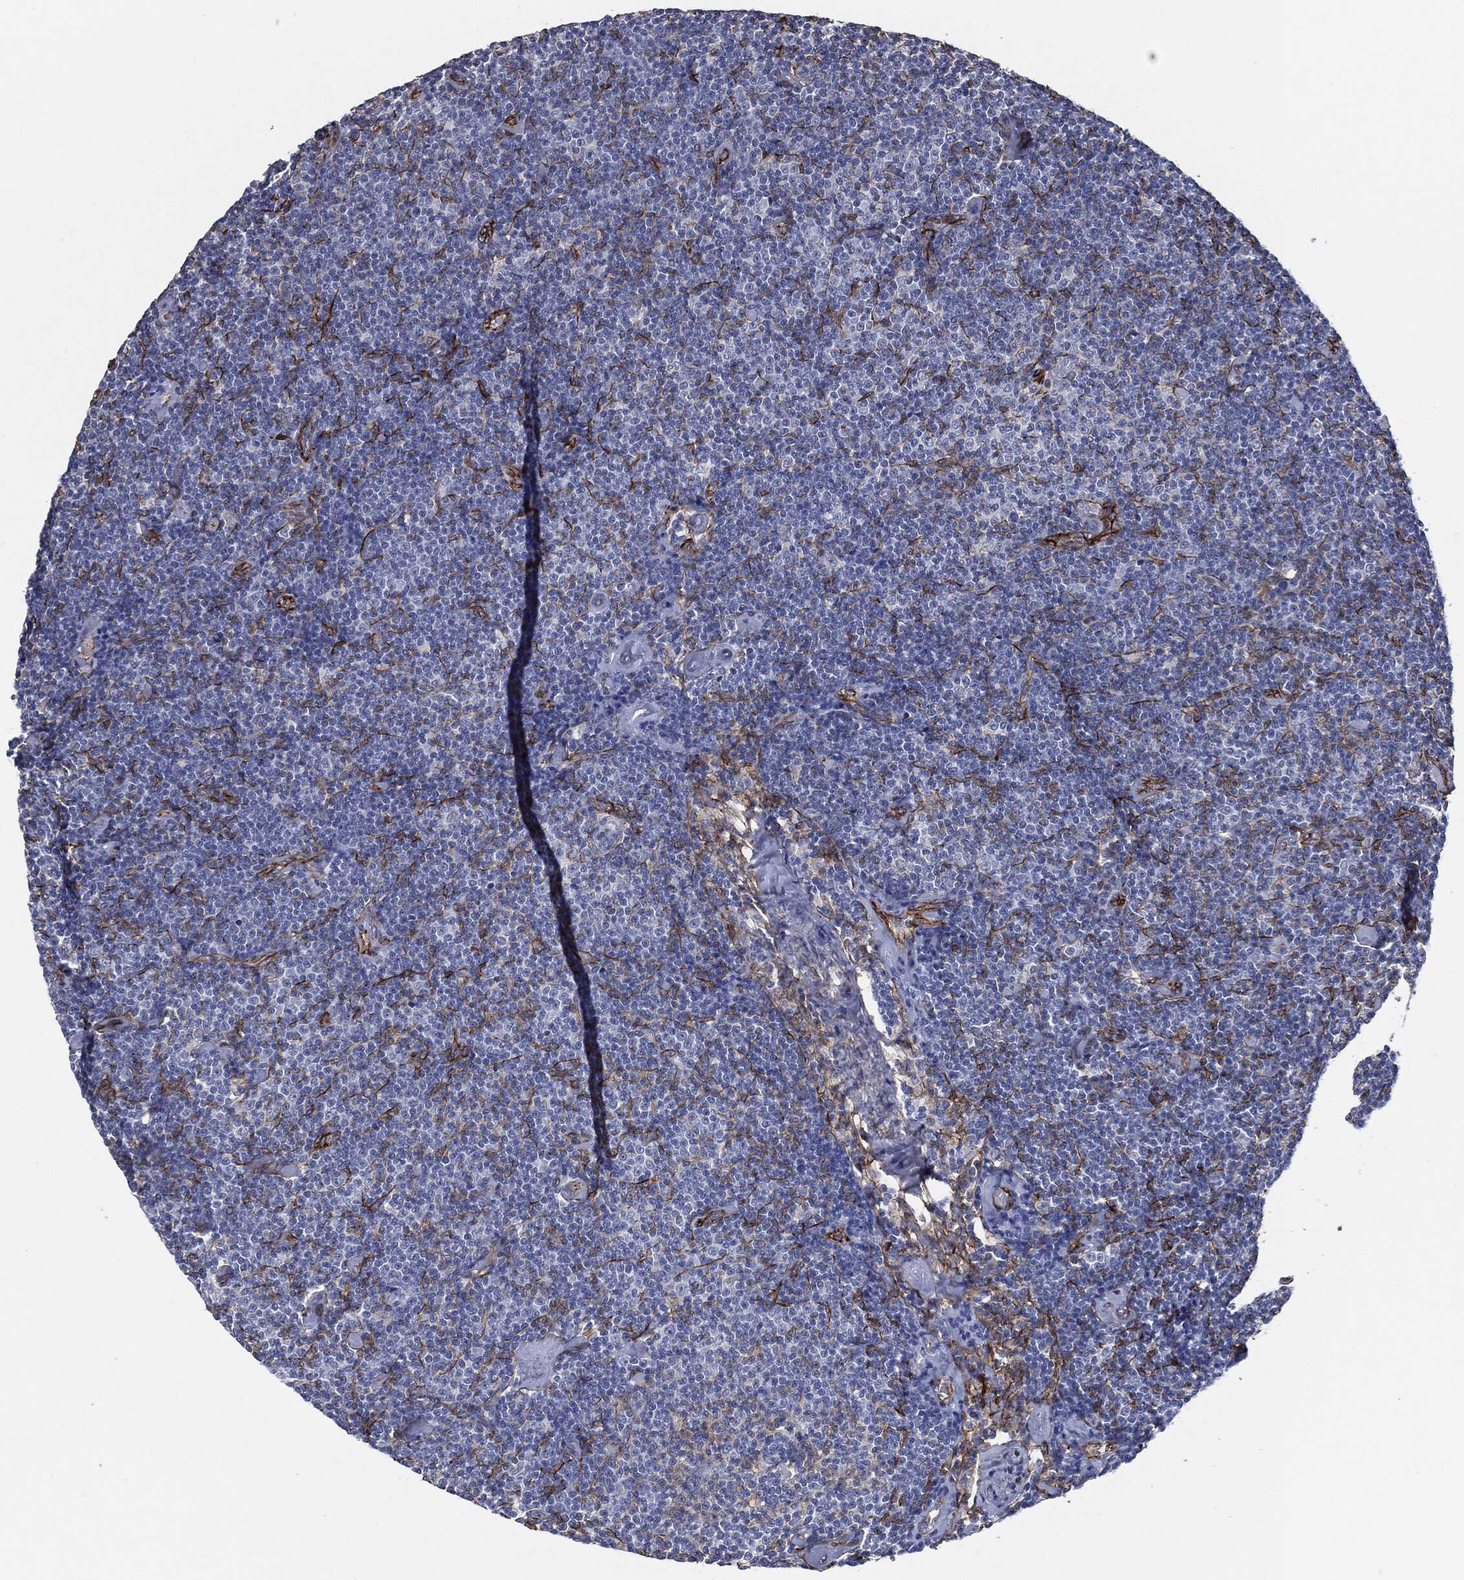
{"staining": {"intensity": "negative", "quantity": "none", "location": "none"}, "tissue": "lymphoma", "cell_type": "Tumor cells", "image_type": "cancer", "snomed": [{"axis": "morphology", "description": "Malignant lymphoma, non-Hodgkin's type, Low grade"}, {"axis": "topography", "description": "Lymph node"}], "caption": "Tumor cells are negative for brown protein staining in low-grade malignant lymphoma, non-Hodgkin's type.", "gene": "SVIL", "patient": {"sex": "male", "age": 81}}